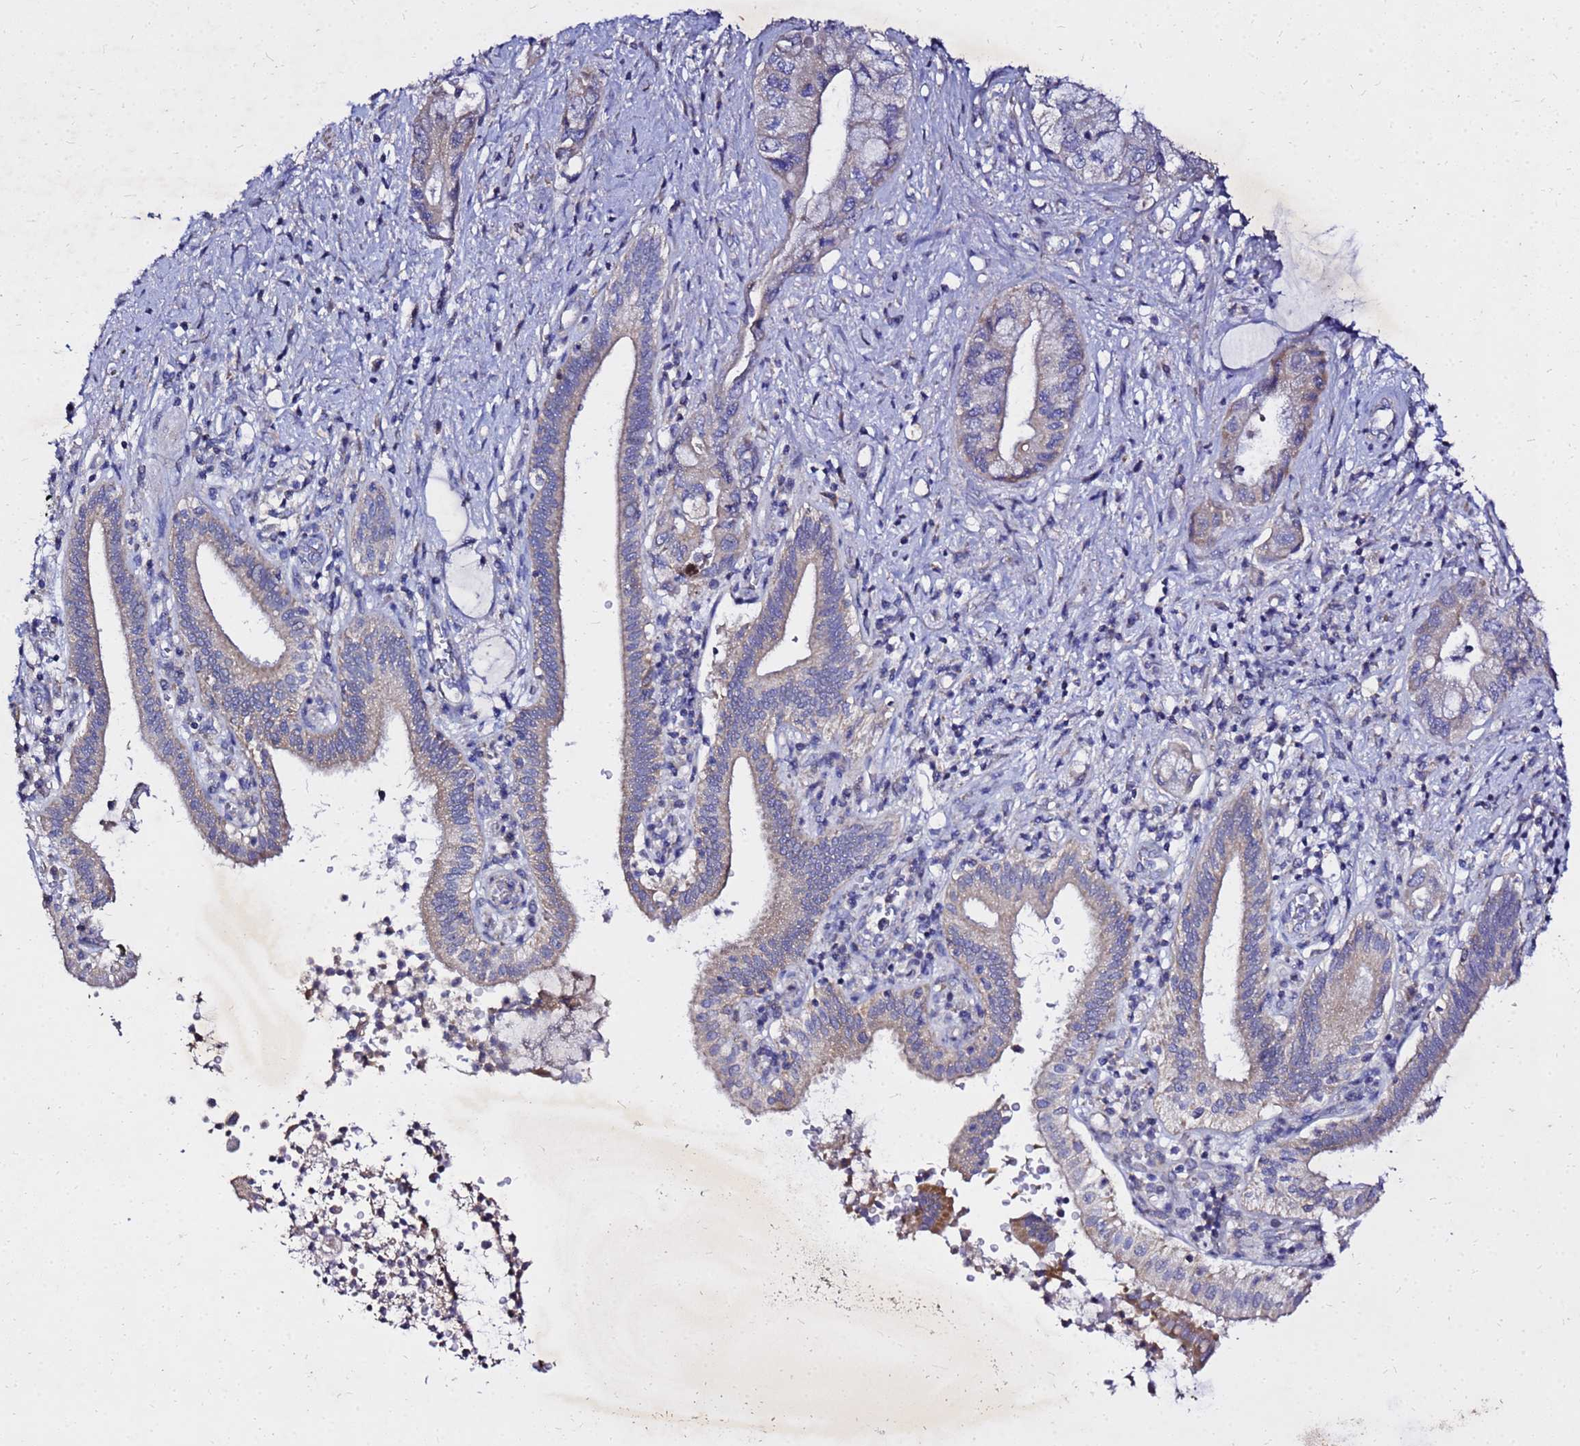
{"staining": {"intensity": "weak", "quantity": "<25%", "location": "cytoplasmic/membranous"}, "tissue": "pancreatic cancer", "cell_type": "Tumor cells", "image_type": "cancer", "snomed": [{"axis": "morphology", "description": "Adenocarcinoma, NOS"}, {"axis": "topography", "description": "Pancreas"}], "caption": "Tumor cells show no significant positivity in pancreatic adenocarcinoma.", "gene": "COX14", "patient": {"sex": "female", "age": 73}}